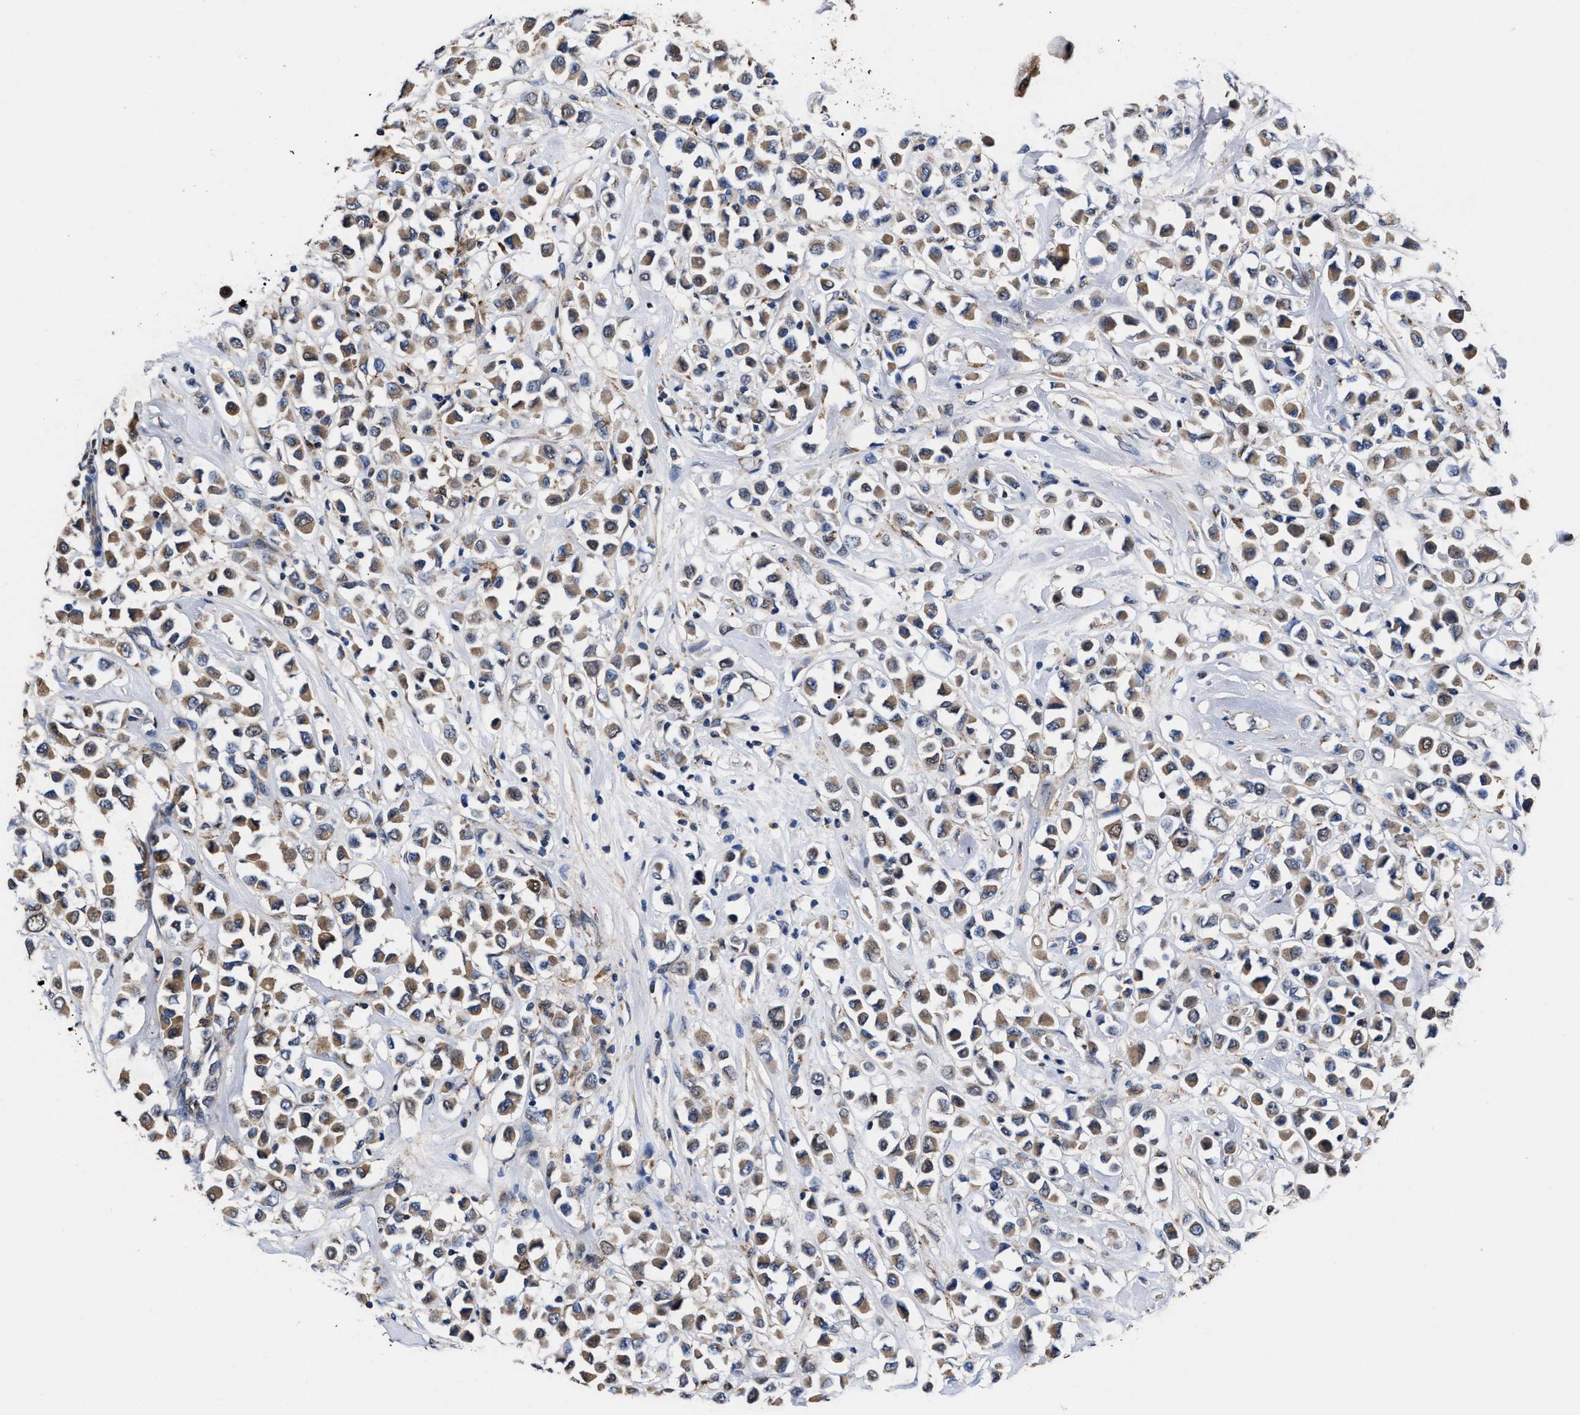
{"staining": {"intensity": "weak", "quantity": ">75%", "location": "cytoplasmic/membranous"}, "tissue": "breast cancer", "cell_type": "Tumor cells", "image_type": "cancer", "snomed": [{"axis": "morphology", "description": "Duct carcinoma"}, {"axis": "topography", "description": "Breast"}], "caption": "A photomicrograph showing weak cytoplasmic/membranous staining in about >75% of tumor cells in breast invasive ductal carcinoma, as visualized by brown immunohistochemical staining.", "gene": "ACLY", "patient": {"sex": "female", "age": 61}}